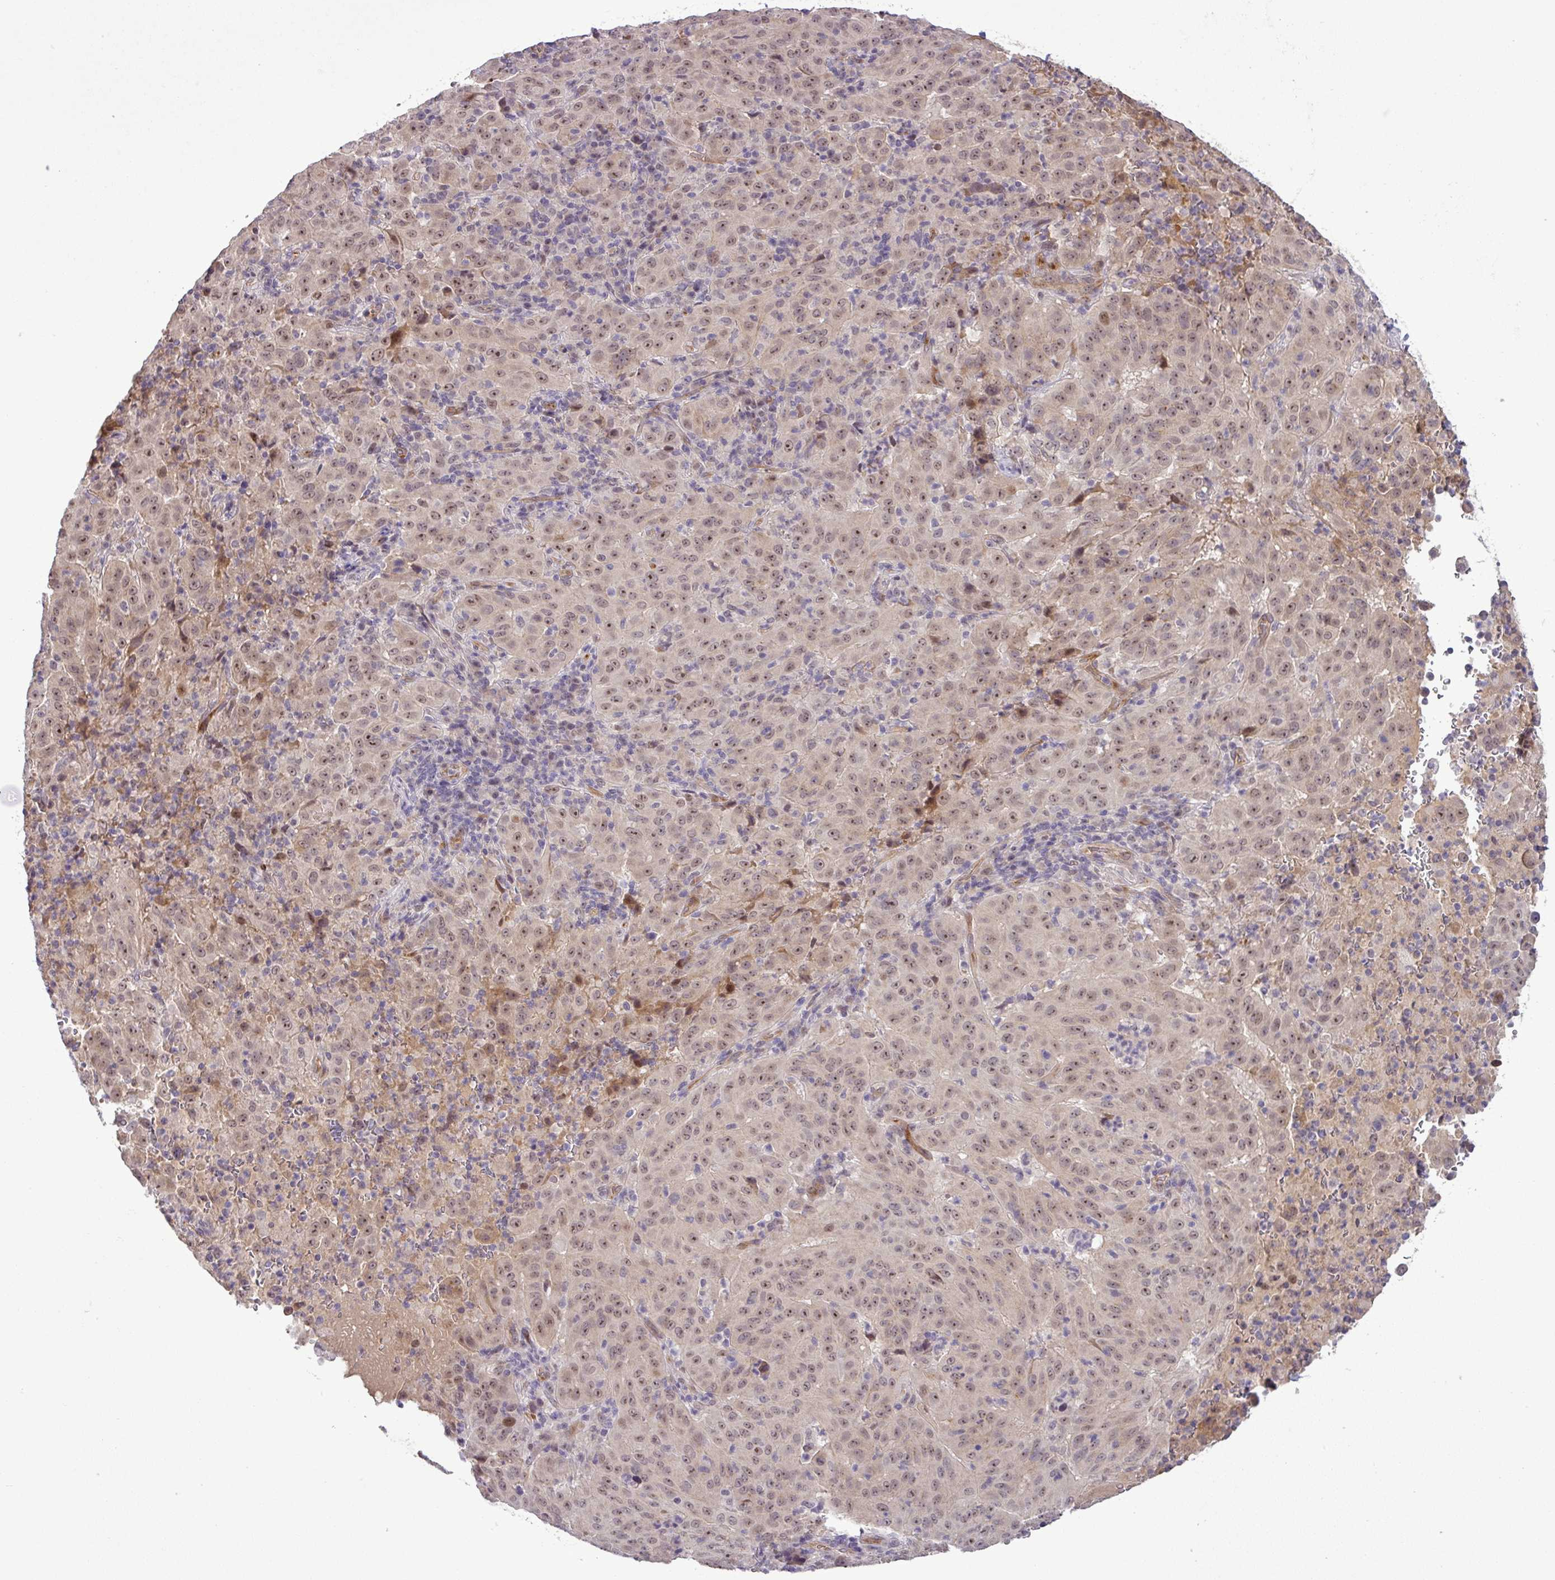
{"staining": {"intensity": "moderate", "quantity": "25%-75%", "location": "nuclear"}, "tissue": "pancreatic cancer", "cell_type": "Tumor cells", "image_type": "cancer", "snomed": [{"axis": "morphology", "description": "Adenocarcinoma, NOS"}, {"axis": "topography", "description": "Pancreas"}], "caption": "Adenocarcinoma (pancreatic) tissue displays moderate nuclear staining in about 25%-75% of tumor cells", "gene": "PCDH1", "patient": {"sex": "male", "age": 63}}